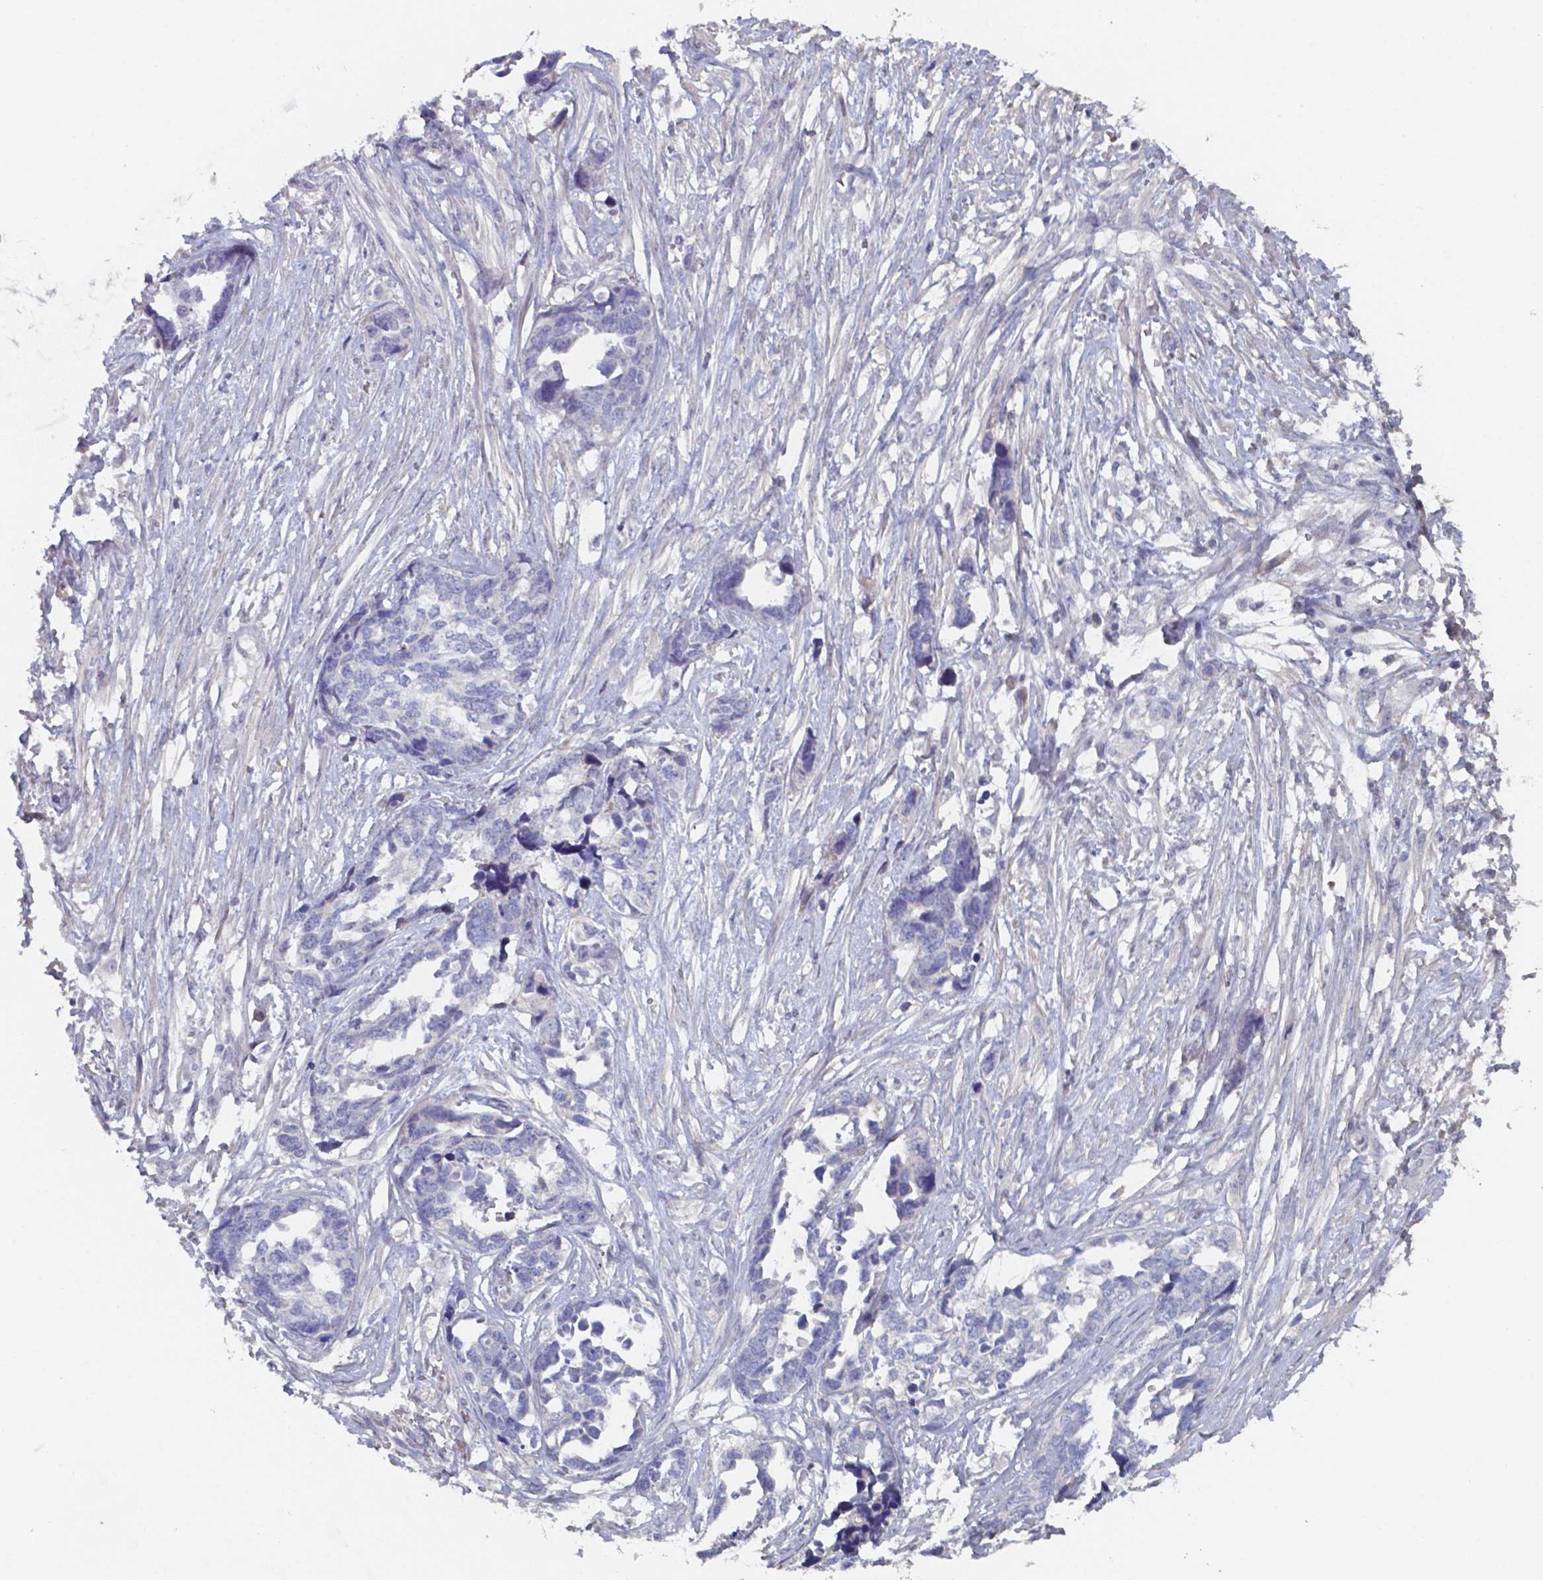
{"staining": {"intensity": "negative", "quantity": "none", "location": "none"}, "tissue": "ovarian cancer", "cell_type": "Tumor cells", "image_type": "cancer", "snomed": [{"axis": "morphology", "description": "Cystadenocarcinoma, serous, NOS"}, {"axis": "topography", "description": "Ovary"}], "caption": "Photomicrograph shows no protein staining in tumor cells of ovarian serous cystadenocarcinoma tissue.", "gene": "BTBD17", "patient": {"sex": "female", "age": 69}}